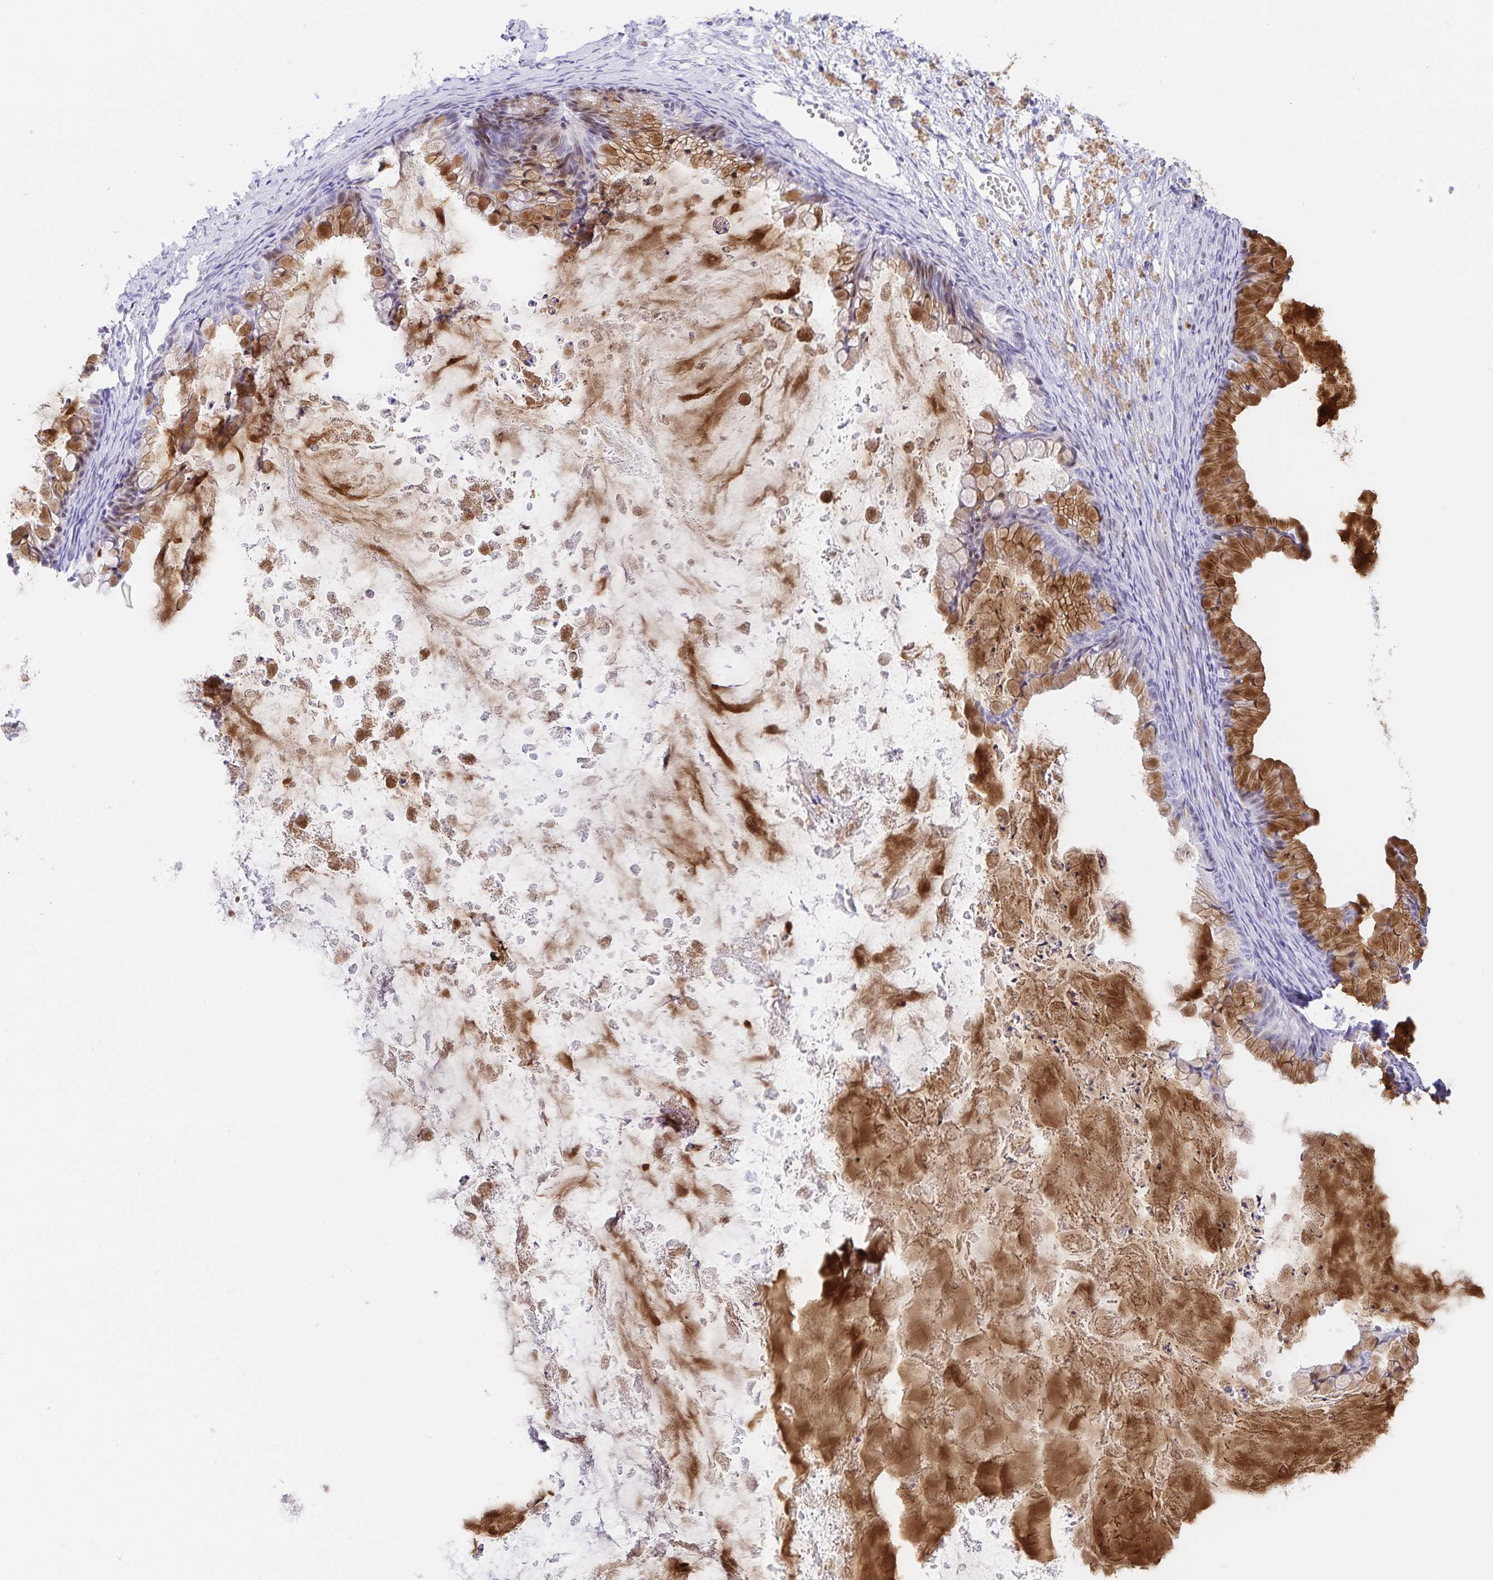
{"staining": {"intensity": "moderate", "quantity": "25%-75%", "location": "cytoplasmic/membranous"}, "tissue": "ovarian cancer", "cell_type": "Tumor cells", "image_type": "cancer", "snomed": [{"axis": "morphology", "description": "Cystadenocarcinoma, mucinous, NOS"}, {"axis": "topography", "description": "Ovary"}], "caption": "Brown immunohistochemical staining in human ovarian cancer exhibits moderate cytoplasmic/membranous positivity in approximately 25%-75% of tumor cells.", "gene": "KBTBD13", "patient": {"sex": "female", "age": 35}}